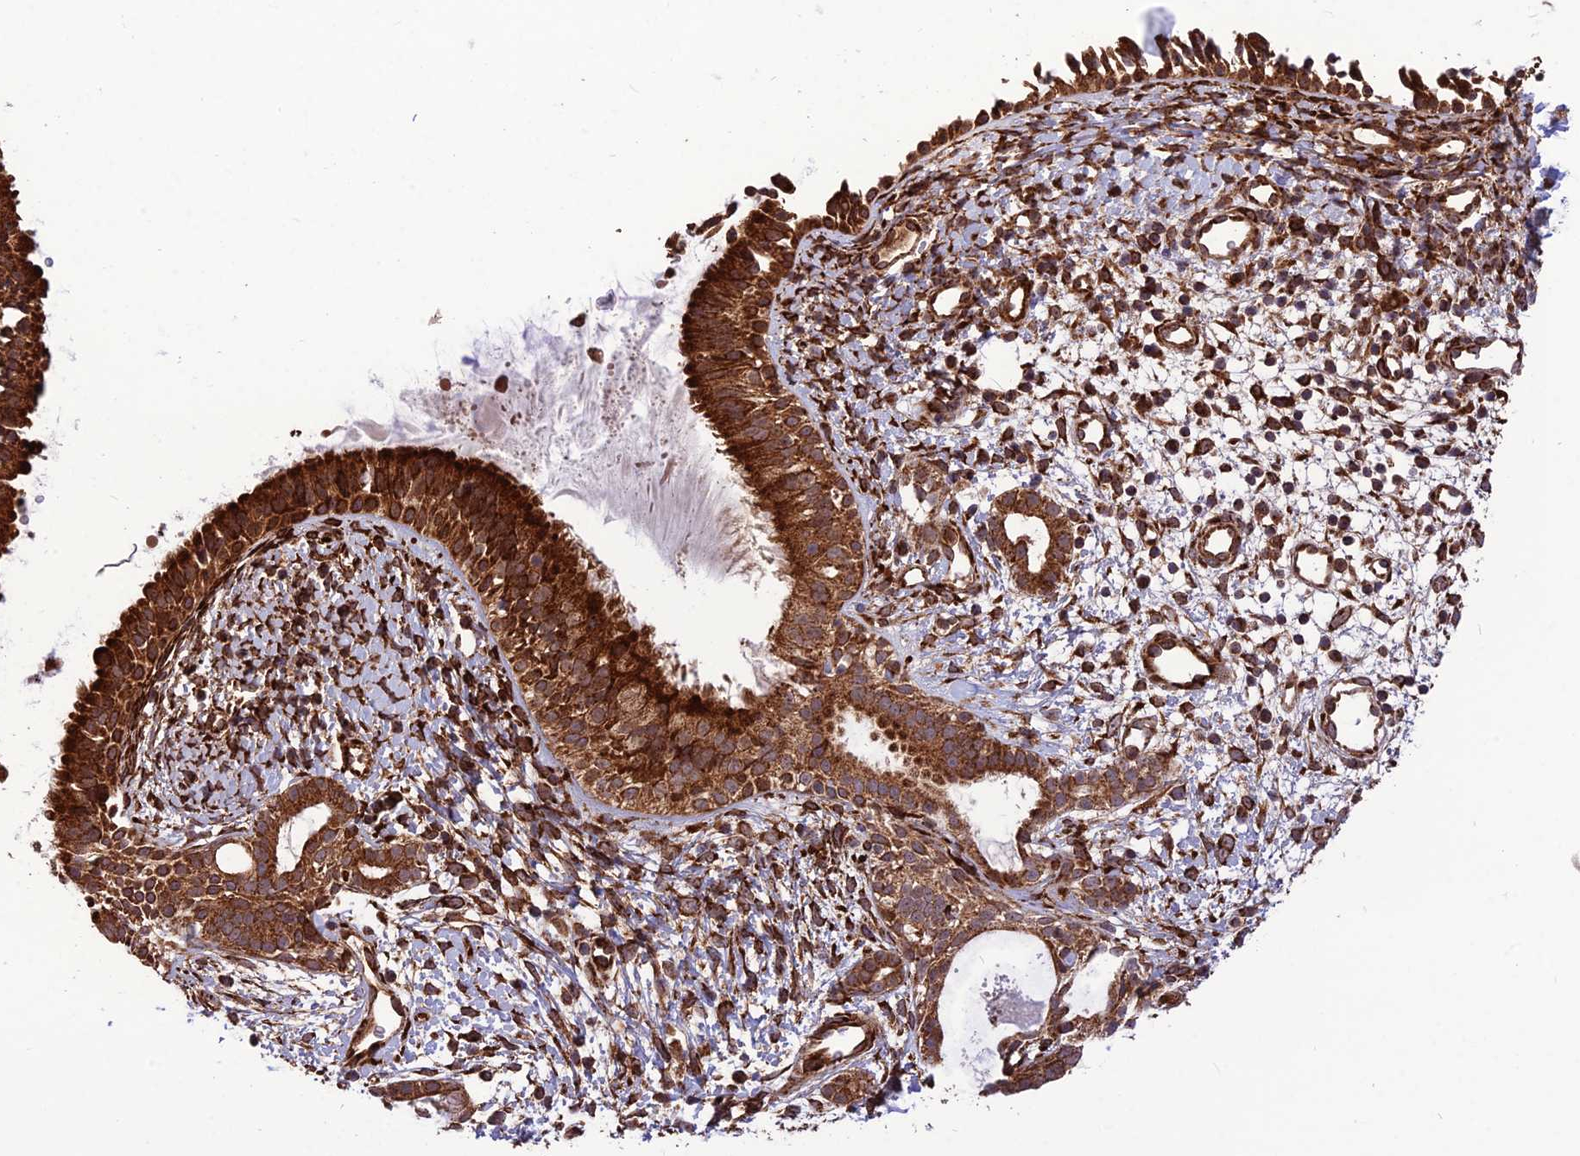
{"staining": {"intensity": "strong", "quantity": ">75%", "location": "cytoplasmic/membranous"}, "tissue": "nasopharynx", "cell_type": "Respiratory epithelial cells", "image_type": "normal", "snomed": [{"axis": "morphology", "description": "Normal tissue, NOS"}, {"axis": "topography", "description": "Nasopharynx"}], "caption": "Immunohistochemistry (IHC) histopathology image of normal nasopharynx stained for a protein (brown), which displays high levels of strong cytoplasmic/membranous expression in approximately >75% of respiratory epithelial cells.", "gene": "CRTAP", "patient": {"sex": "male", "age": 22}}